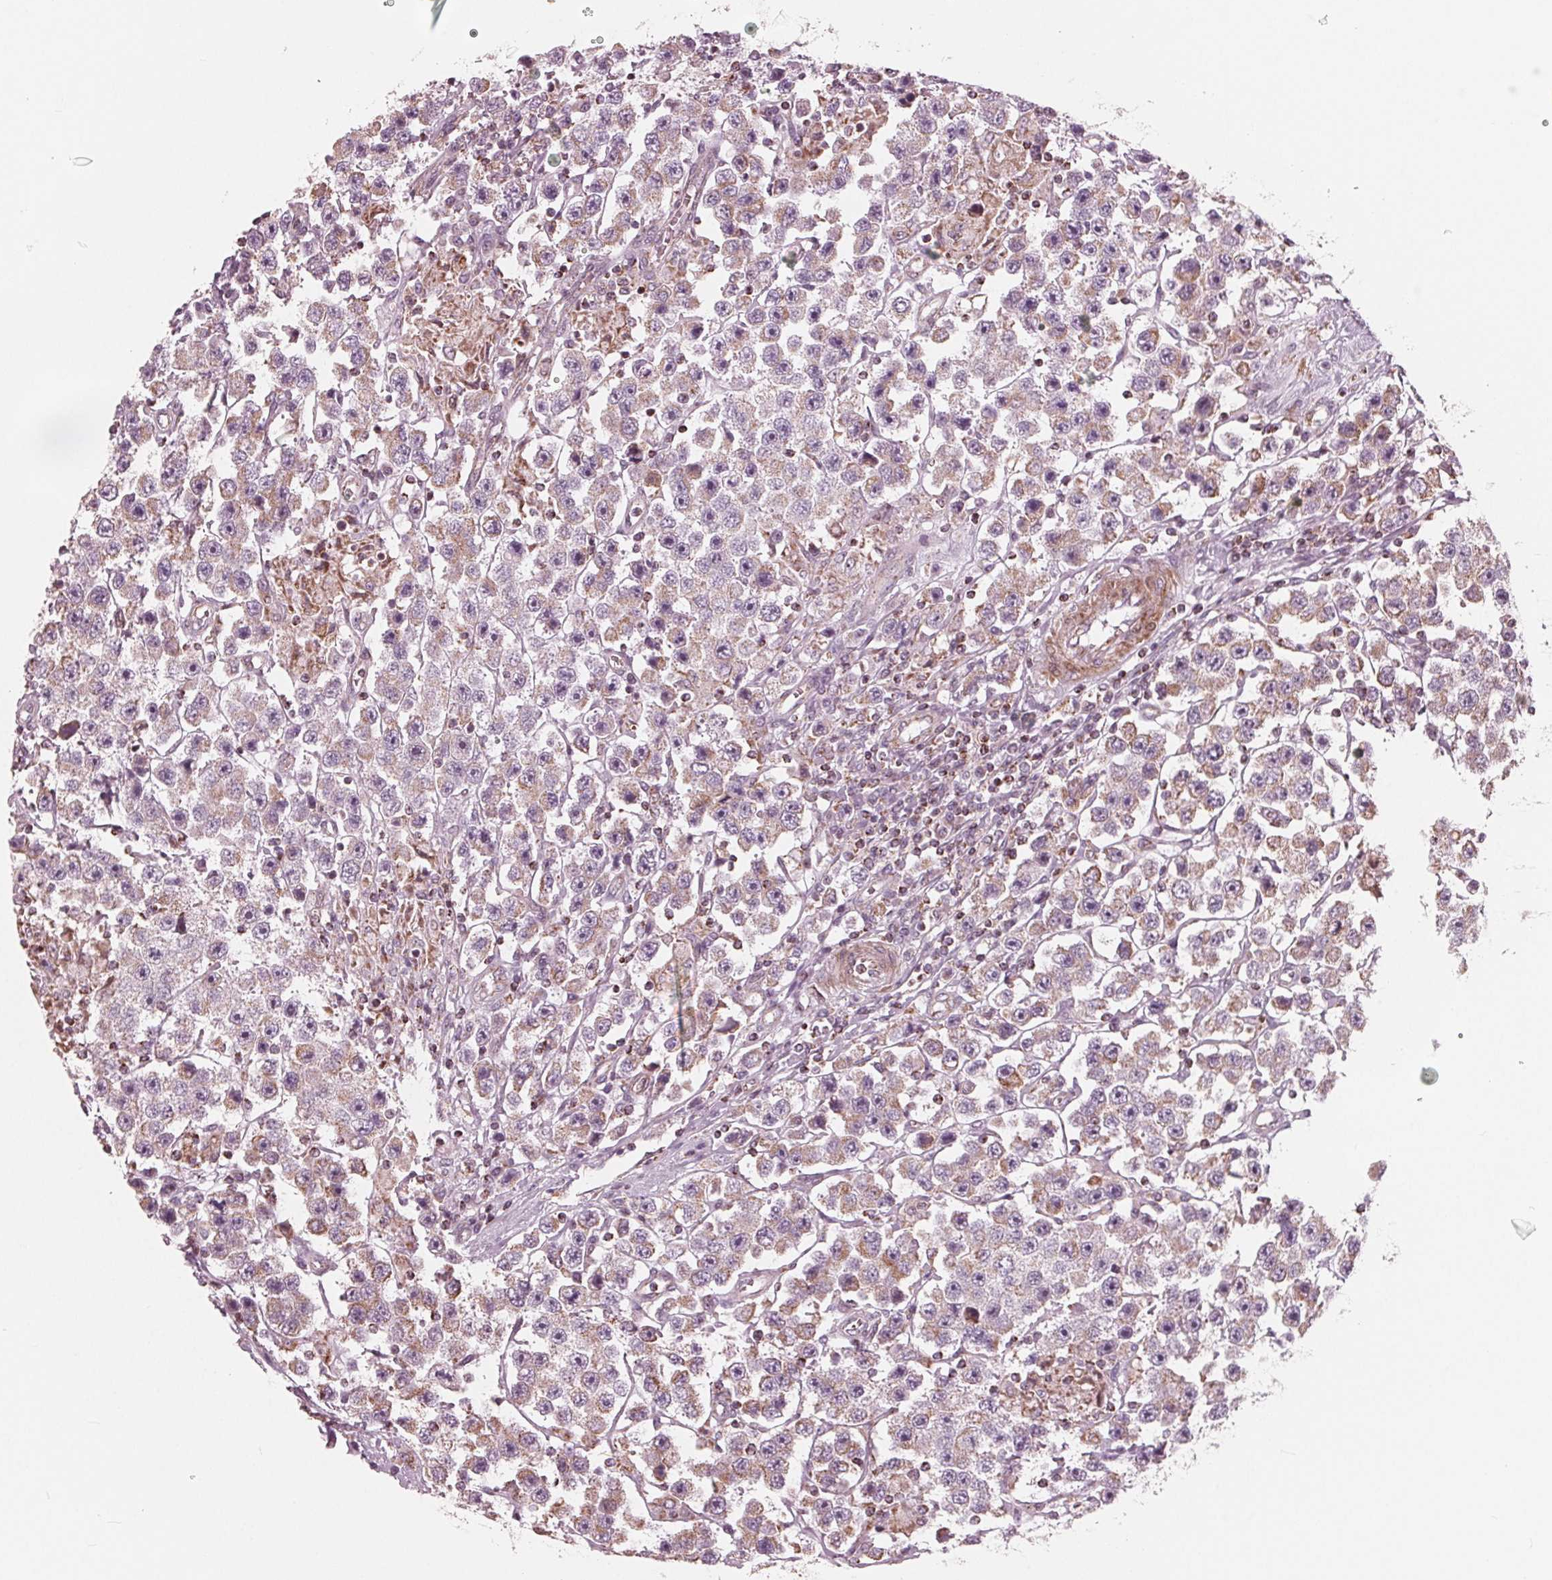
{"staining": {"intensity": "moderate", "quantity": "<25%", "location": "cytoplasmic/membranous"}, "tissue": "testis cancer", "cell_type": "Tumor cells", "image_type": "cancer", "snomed": [{"axis": "morphology", "description": "Seminoma, NOS"}, {"axis": "topography", "description": "Testis"}], "caption": "Seminoma (testis) stained with a protein marker shows moderate staining in tumor cells.", "gene": "DCAF4L2", "patient": {"sex": "male", "age": 45}}